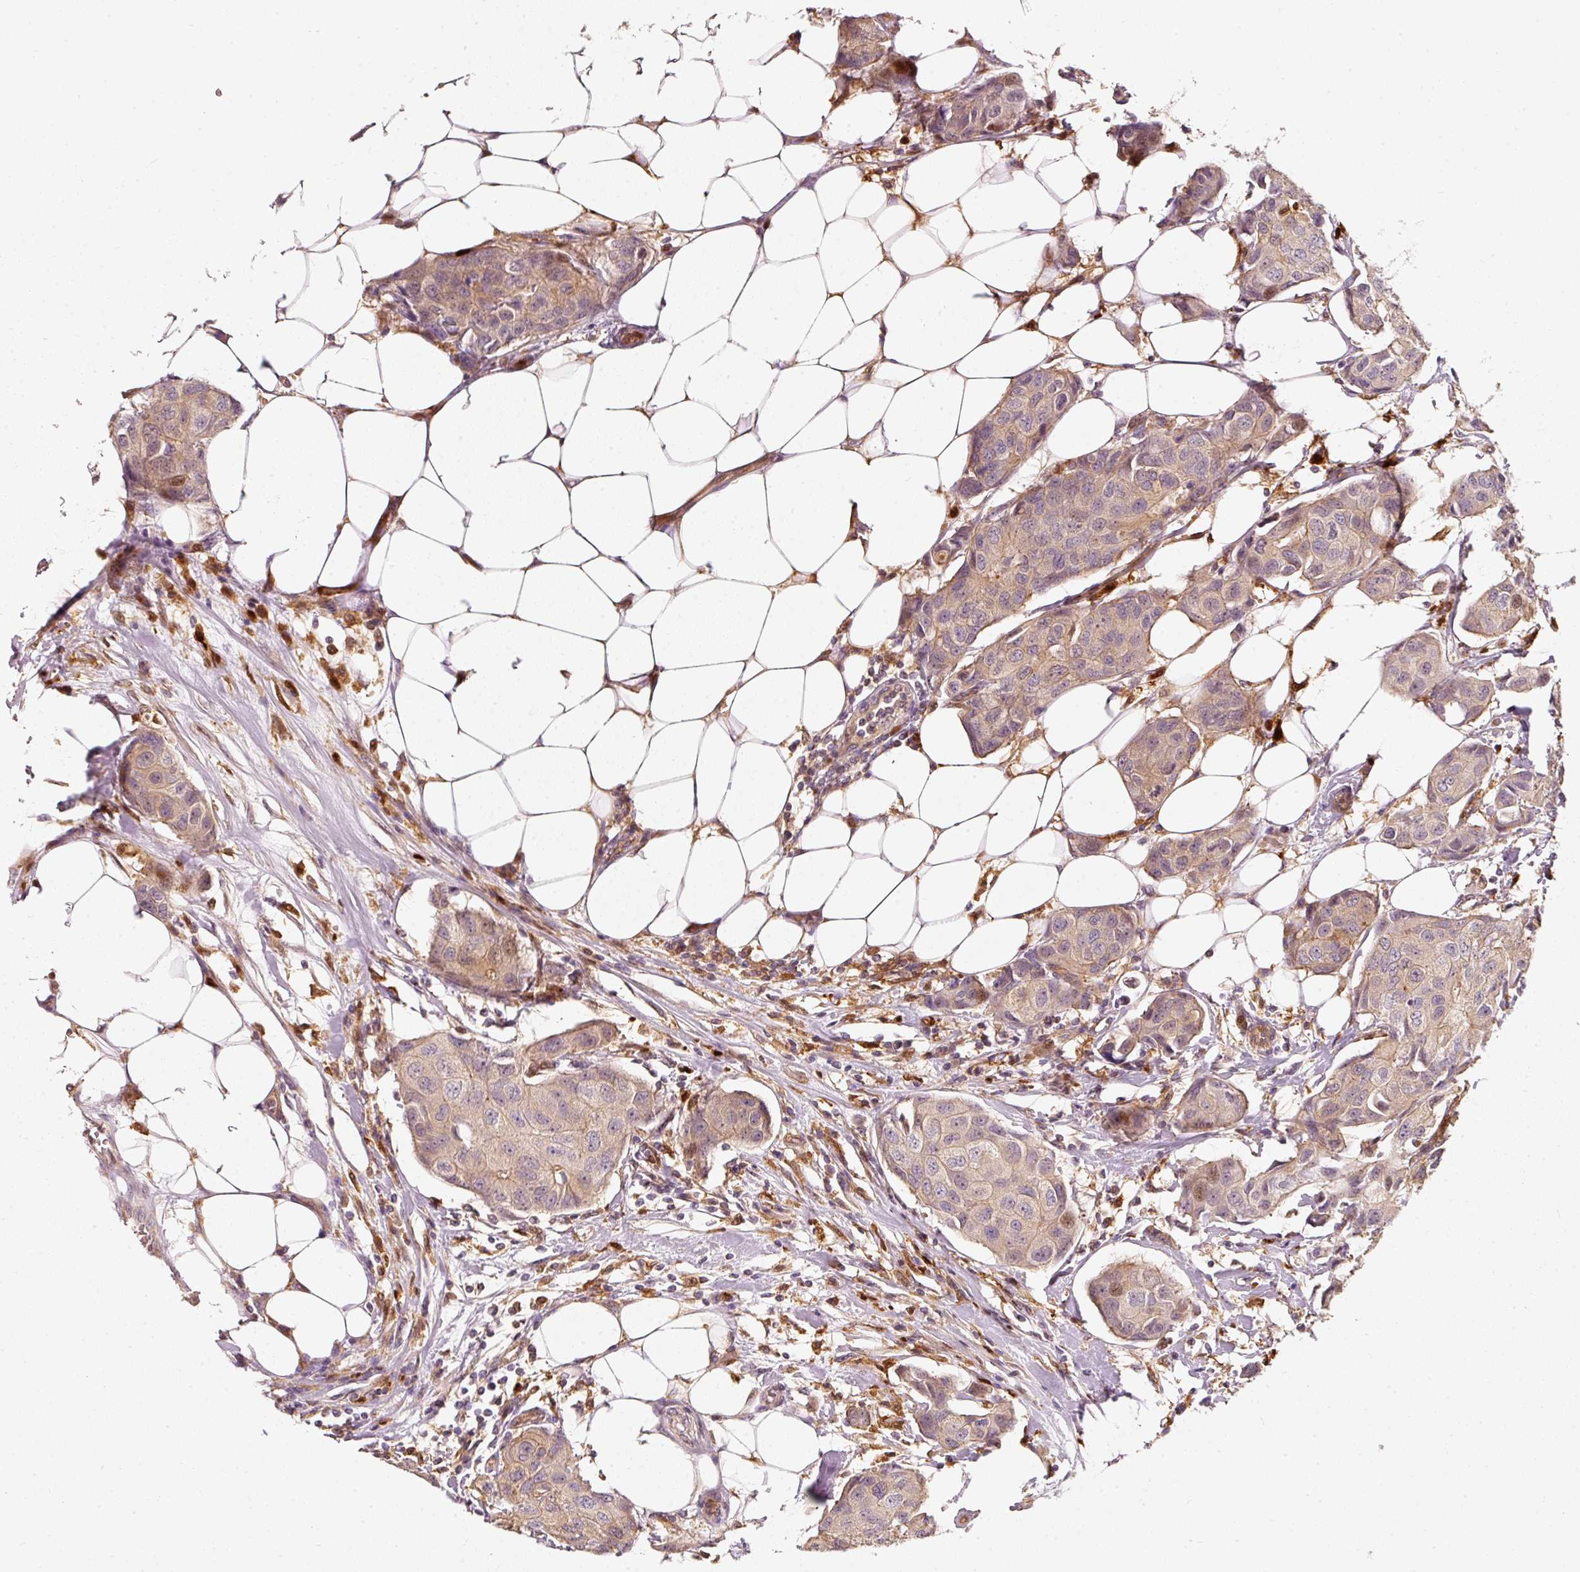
{"staining": {"intensity": "weak", "quantity": "25%-75%", "location": "cytoplasmic/membranous"}, "tissue": "breast cancer", "cell_type": "Tumor cells", "image_type": "cancer", "snomed": [{"axis": "morphology", "description": "Duct carcinoma"}, {"axis": "topography", "description": "Breast"}, {"axis": "topography", "description": "Lymph node"}], "caption": "IHC (DAB (3,3'-diaminobenzidine)) staining of human breast infiltrating ductal carcinoma demonstrates weak cytoplasmic/membranous protein expression in about 25%-75% of tumor cells.", "gene": "IQGAP2", "patient": {"sex": "female", "age": 80}}